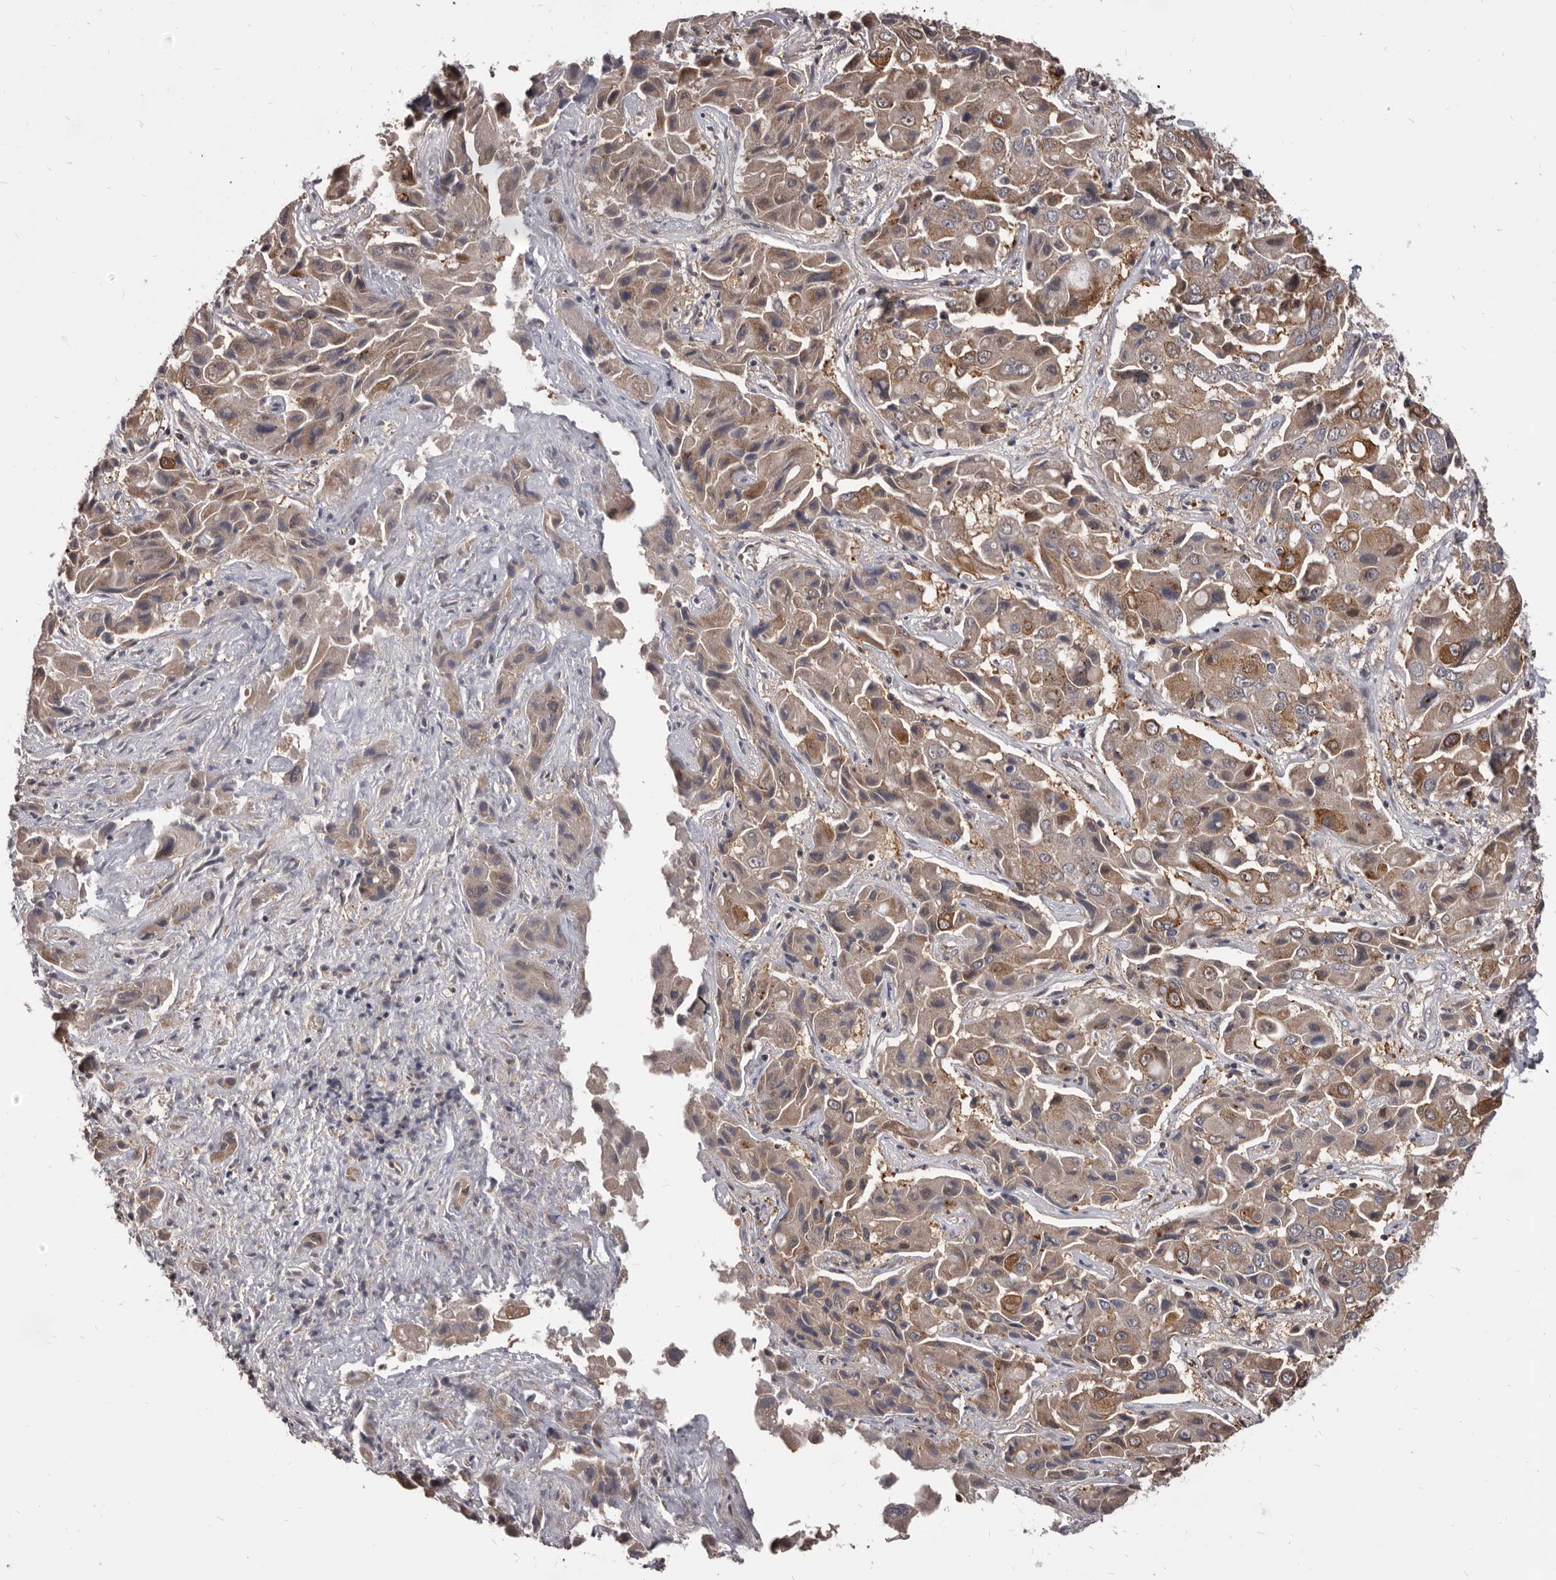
{"staining": {"intensity": "moderate", "quantity": ">75%", "location": "cytoplasmic/membranous"}, "tissue": "liver cancer", "cell_type": "Tumor cells", "image_type": "cancer", "snomed": [{"axis": "morphology", "description": "Cholangiocarcinoma"}, {"axis": "topography", "description": "Liver"}], "caption": "DAB immunohistochemical staining of human liver cholangiocarcinoma exhibits moderate cytoplasmic/membranous protein positivity in about >75% of tumor cells.", "gene": "MAP3K14", "patient": {"sex": "male", "age": 67}}